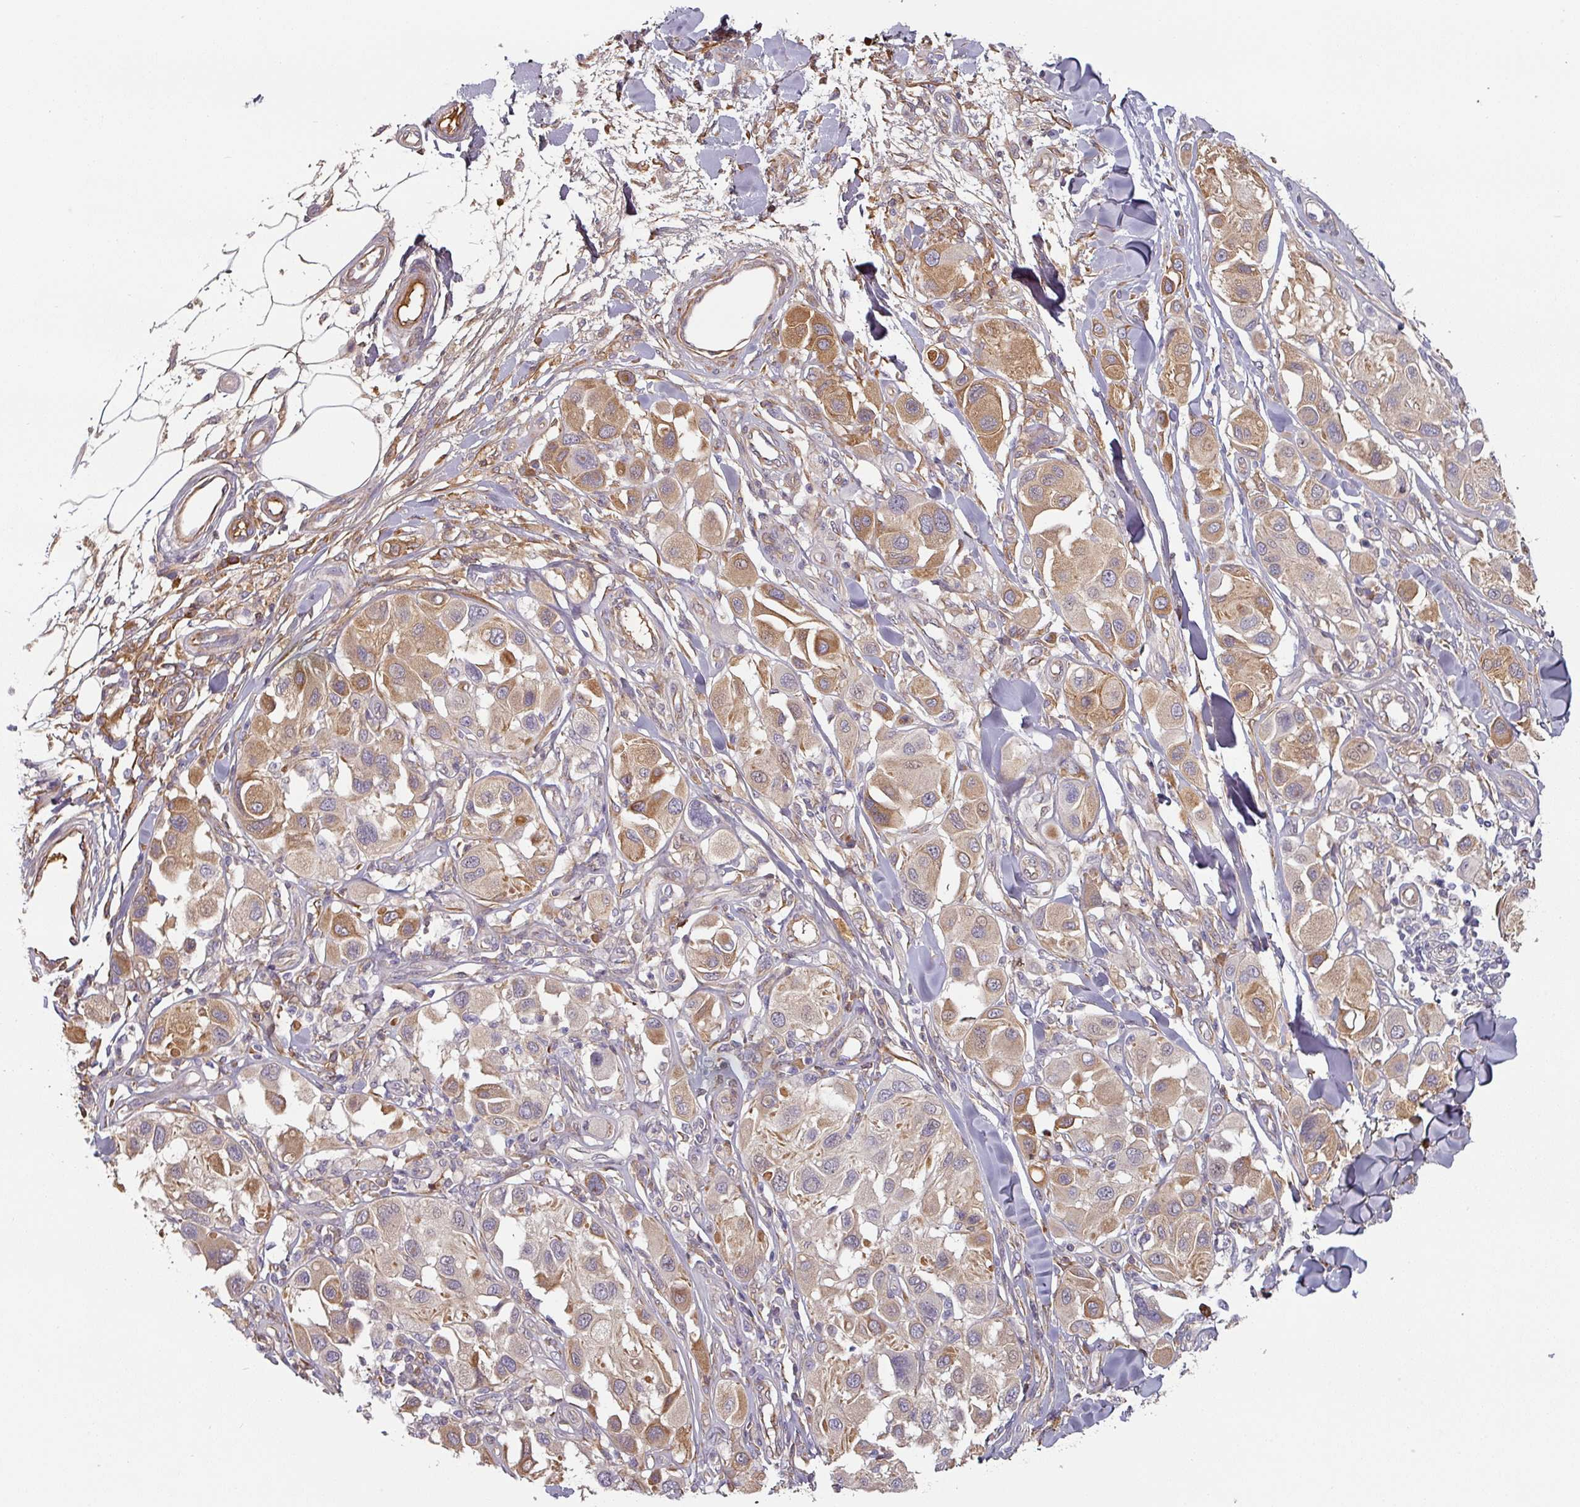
{"staining": {"intensity": "moderate", "quantity": "25%-75%", "location": "cytoplasmic/membranous"}, "tissue": "melanoma", "cell_type": "Tumor cells", "image_type": "cancer", "snomed": [{"axis": "morphology", "description": "Malignant melanoma, Metastatic site"}, {"axis": "topography", "description": "Skin"}], "caption": "Malignant melanoma (metastatic site) tissue displays moderate cytoplasmic/membranous positivity in about 25%-75% of tumor cells", "gene": "CEP78", "patient": {"sex": "male", "age": 41}}